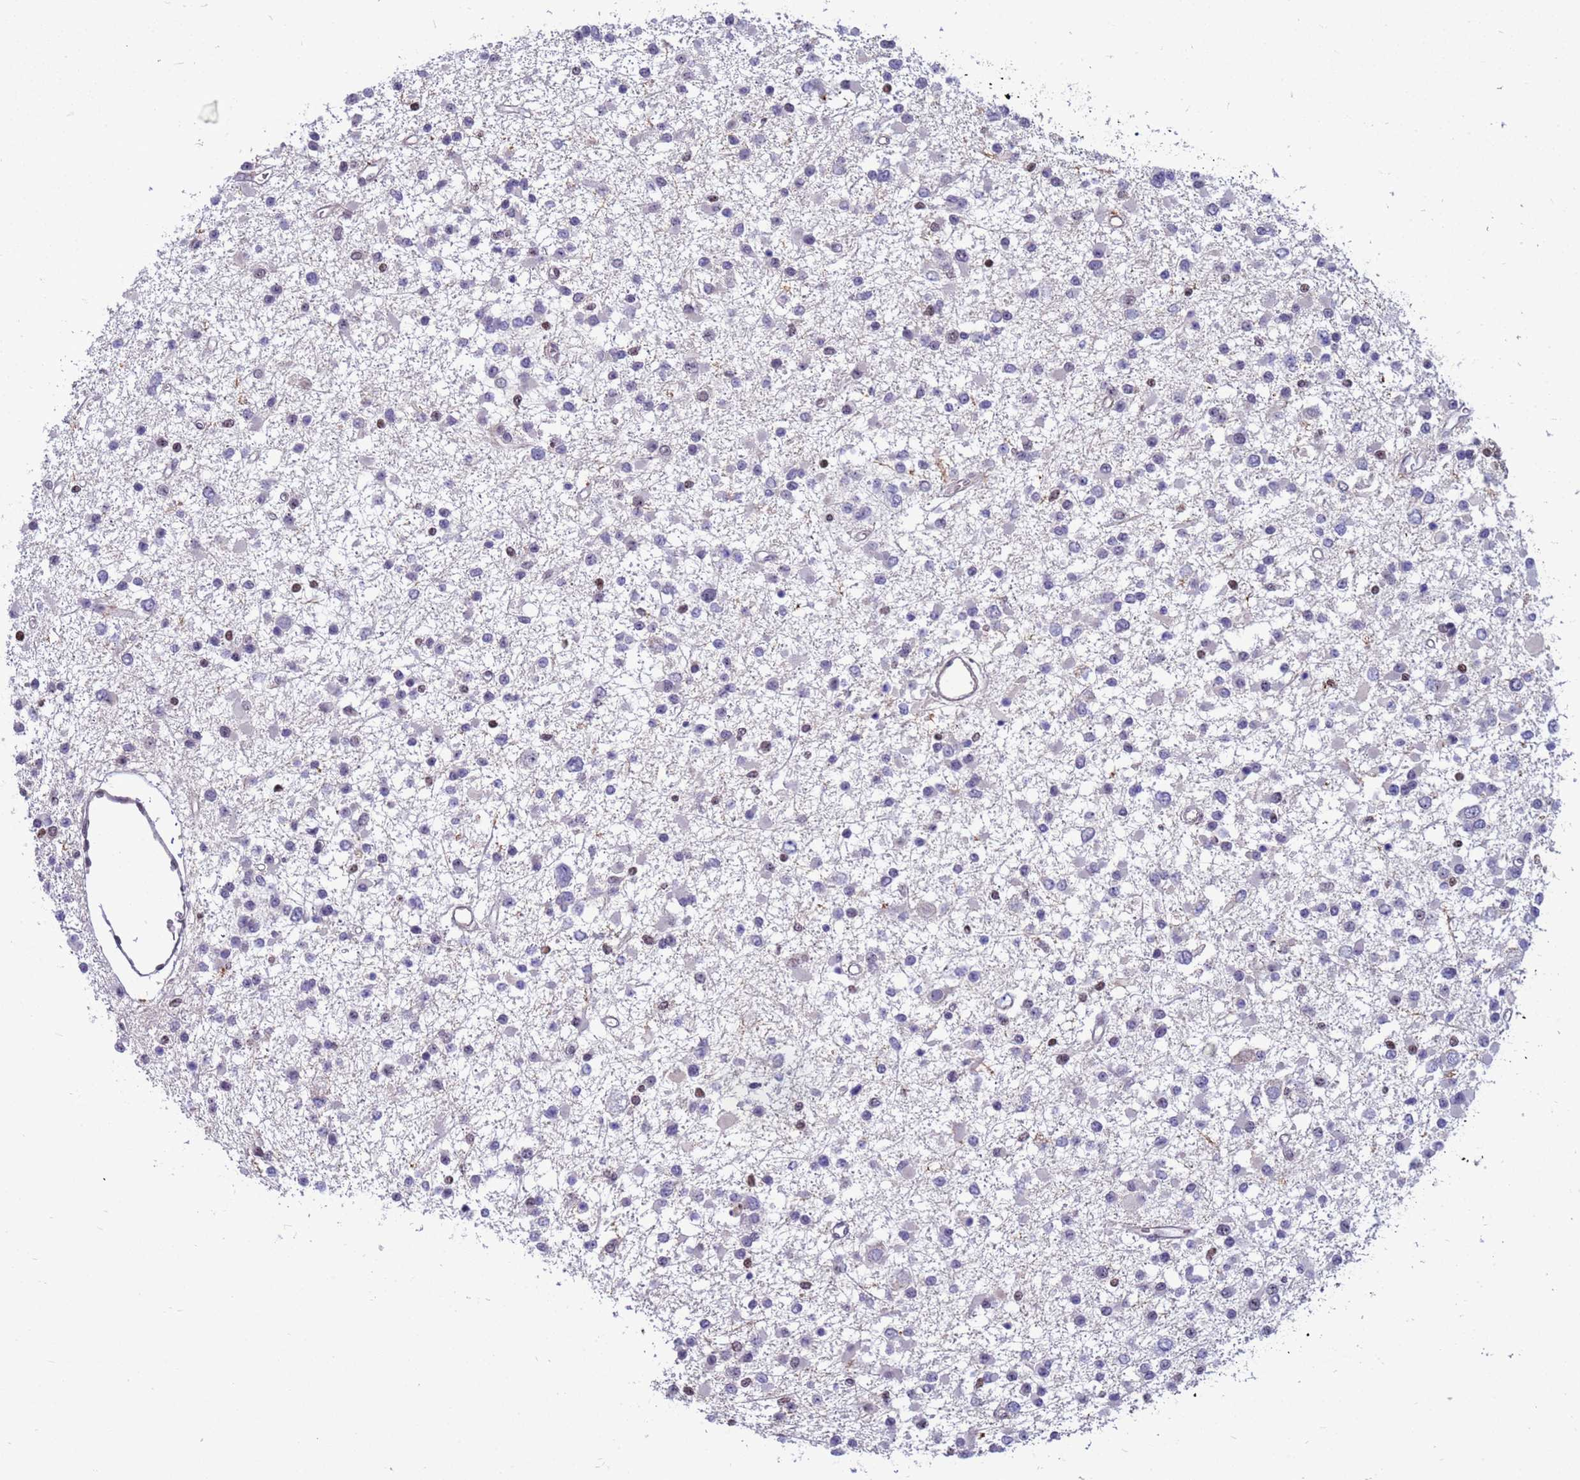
{"staining": {"intensity": "negative", "quantity": "none", "location": "none"}, "tissue": "glioma", "cell_type": "Tumor cells", "image_type": "cancer", "snomed": [{"axis": "morphology", "description": "Glioma, malignant, Low grade"}, {"axis": "topography", "description": "Brain"}], "caption": "Malignant glioma (low-grade) stained for a protein using IHC demonstrates no expression tumor cells.", "gene": "NSL1", "patient": {"sex": "female", "age": 22}}